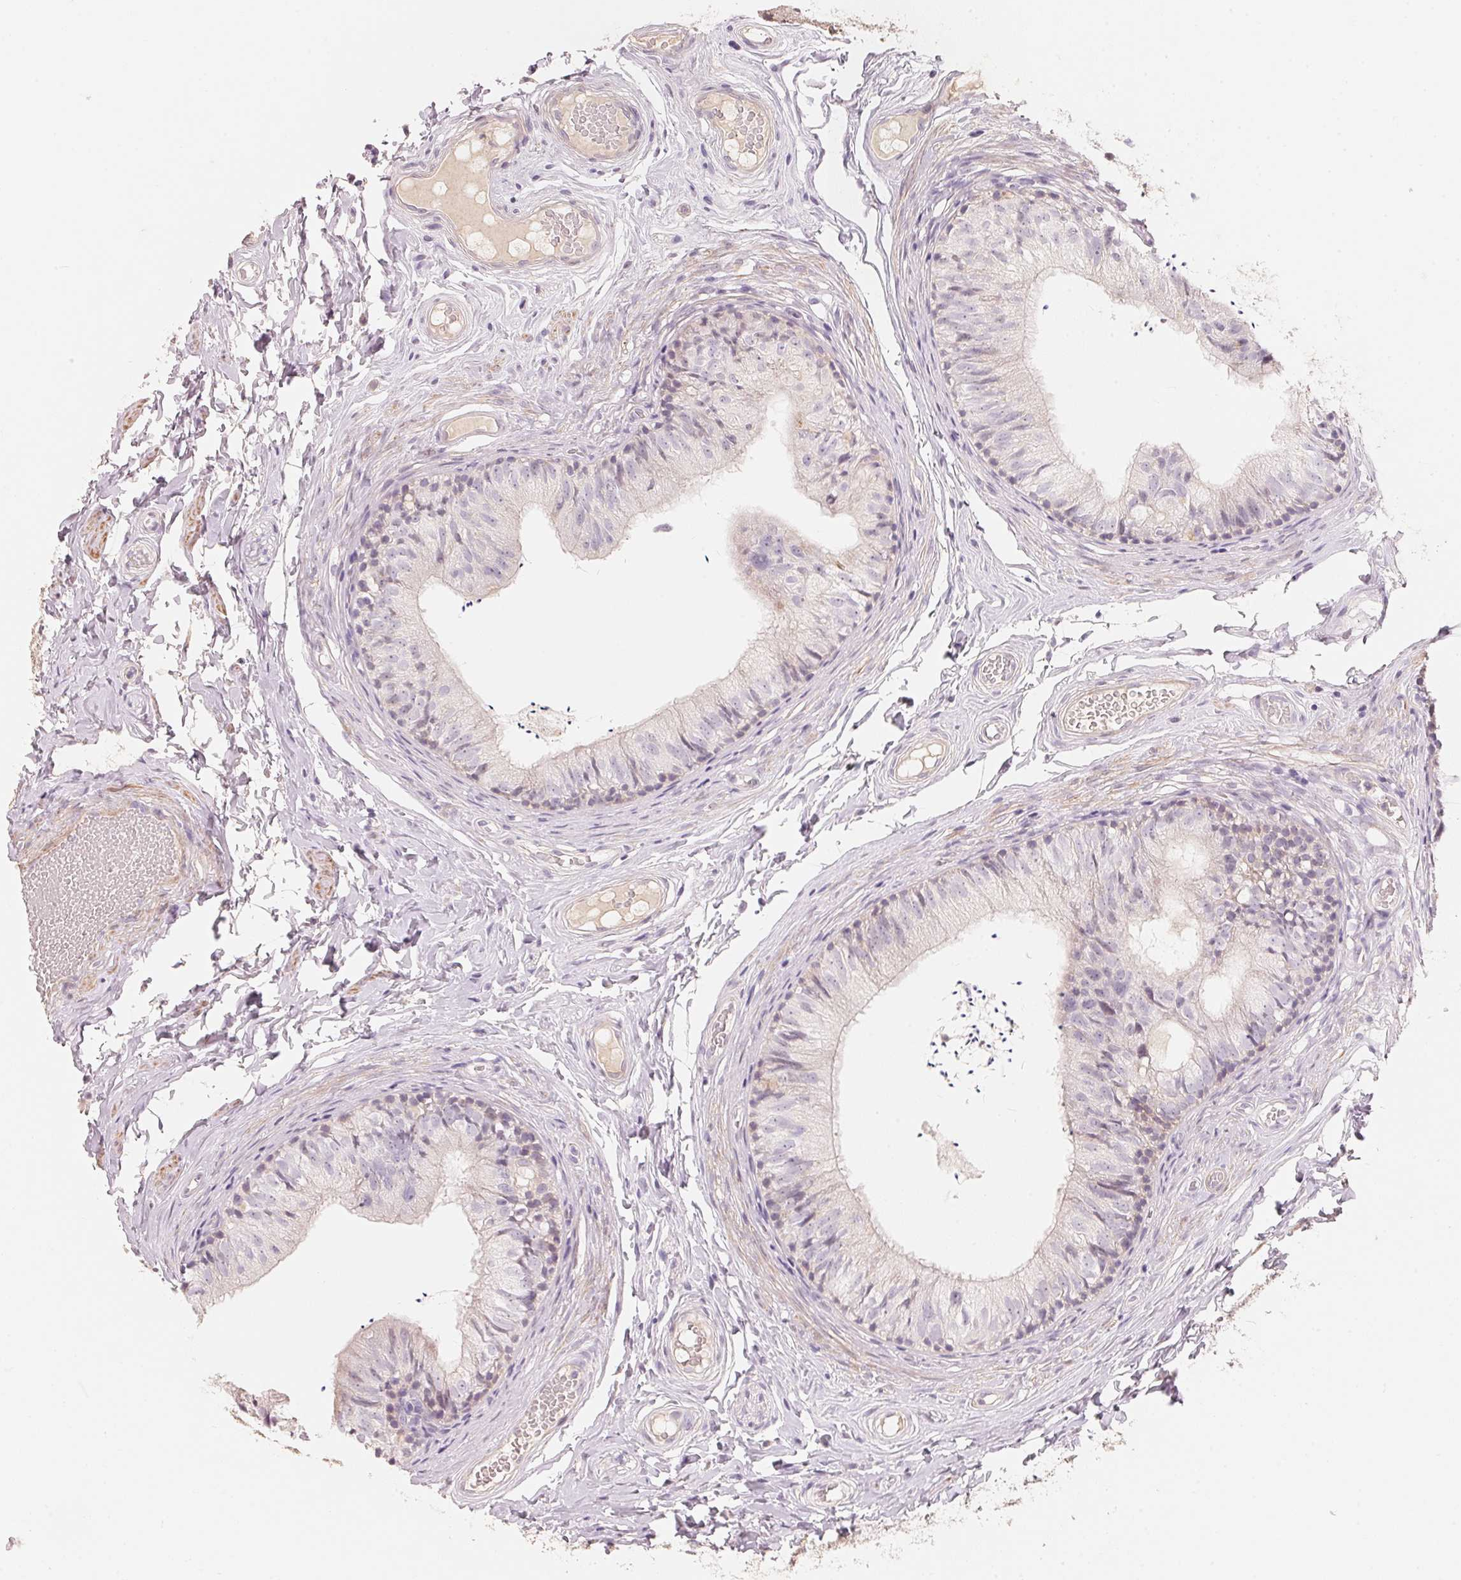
{"staining": {"intensity": "negative", "quantity": "none", "location": "none"}, "tissue": "epididymis", "cell_type": "Glandular cells", "image_type": "normal", "snomed": [{"axis": "morphology", "description": "Normal tissue, NOS"}, {"axis": "topography", "description": "Epididymis"}], "caption": "An immunohistochemistry (IHC) micrograph of benign epididymis is shown. There is no staining in glandular cells of epididymis. (Stains: DAB (3,3'-diaminobenzidine) immunohistochemistry (IHC) with hematoxylin counter stain, Microscopy: brightfield microscopy at high magnification).", "gene": "TP53AIP1", "patient": {"sex": "male", "age": 29}}